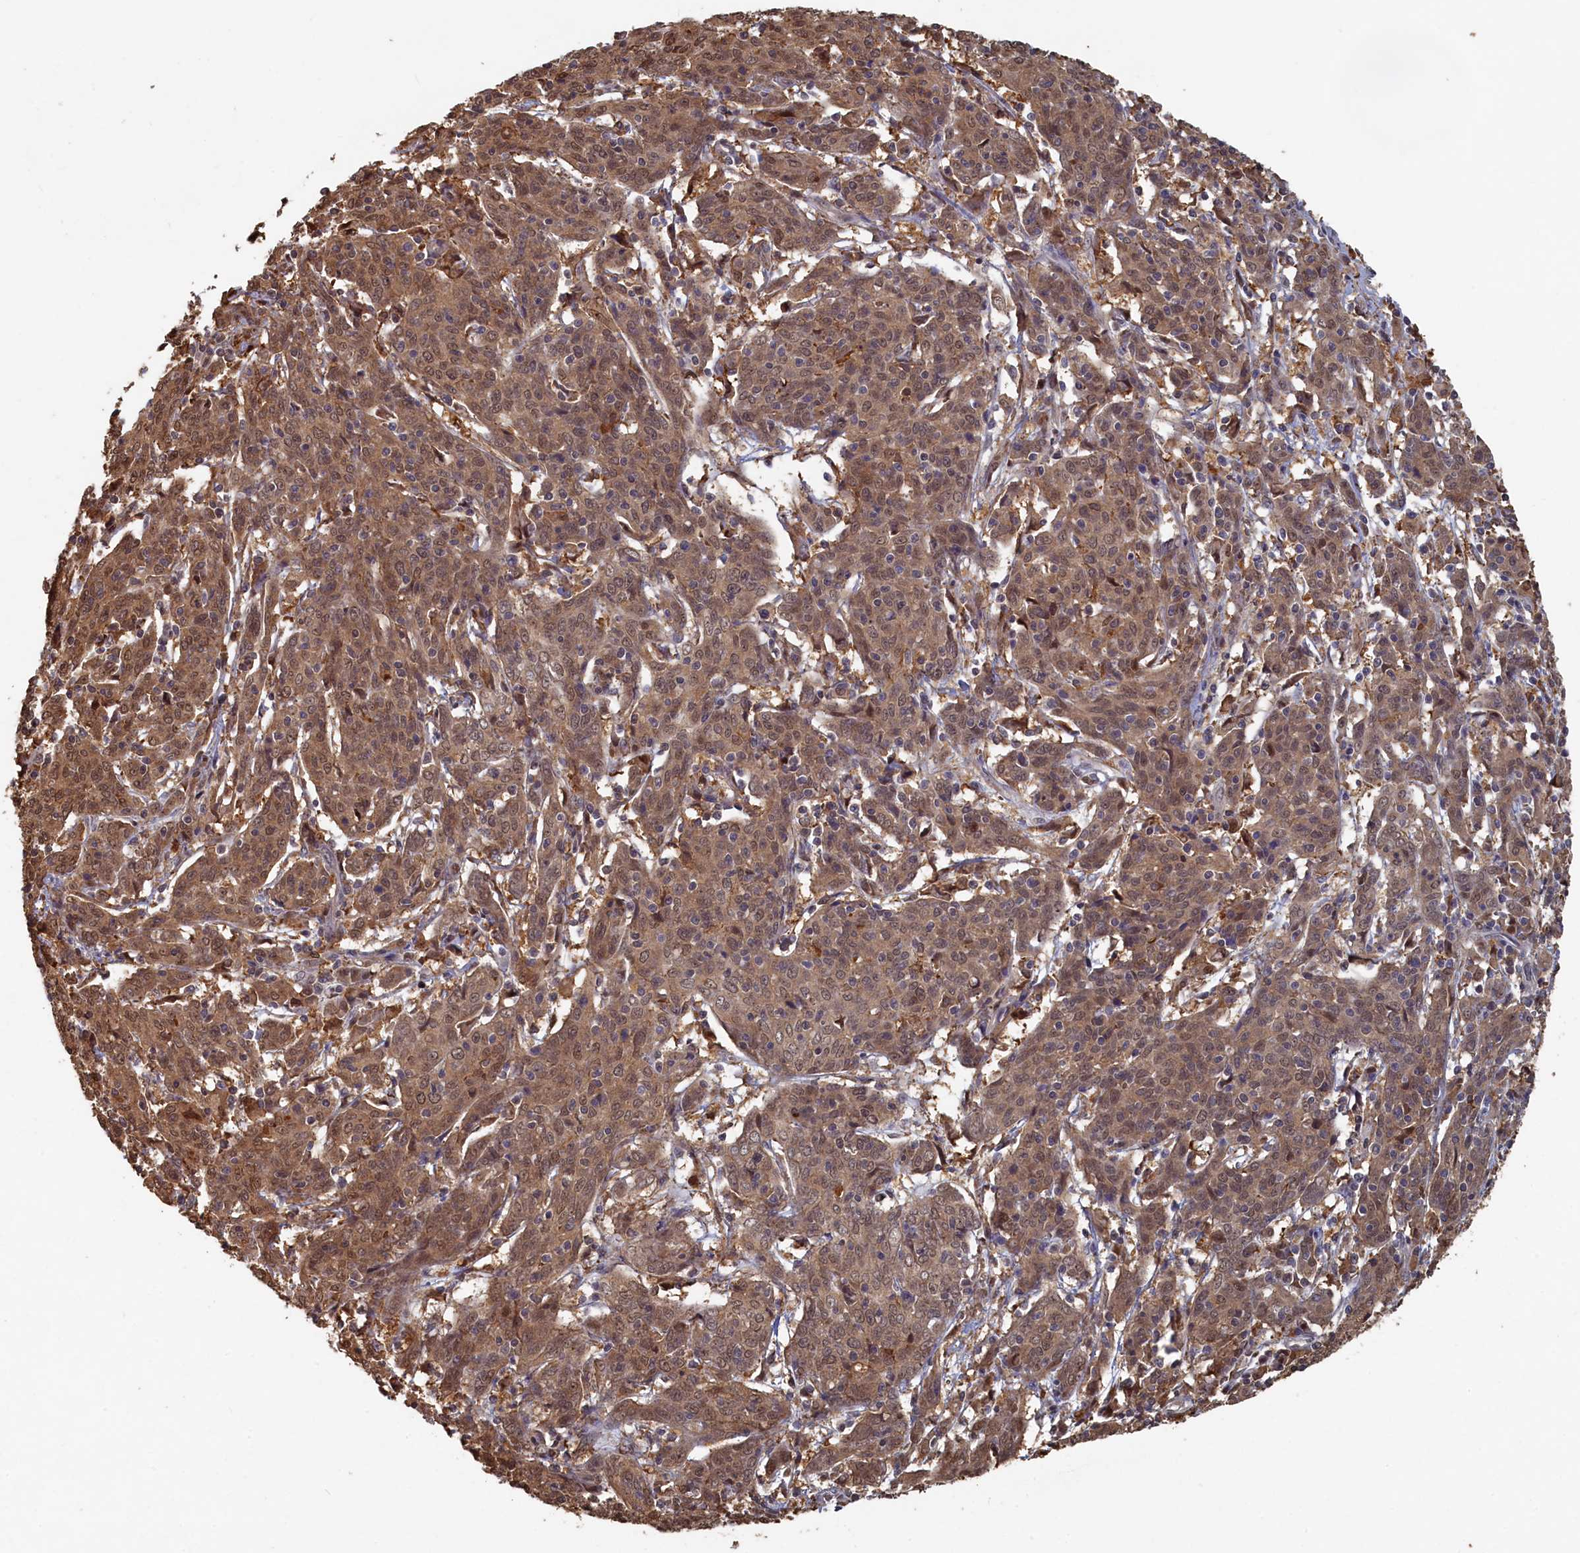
{"staining": {"intensity": "moderate", "quantity": ">75%", "location": "cytoplasmic/membranous,nuclear"}, "tissue": "cervical cancer", "cell_type": "Tumor cells", "image_type": "cancer", "snomed": [{"axis": "morphology", "description": "Squamous cell carcinoma, NOS"}, {"axis": "topography", "description": "Cervix"}], "caption": "Moderate cytoplasmic/membranous and nuclear positivity for a protein is seen in approximately >75% of tumor cells of squamous cell carcinoma (cervical) using immunohistochemistry (IHC).", "gene": "UCHL3", "patient": {"sex": "female", "age": 67}}